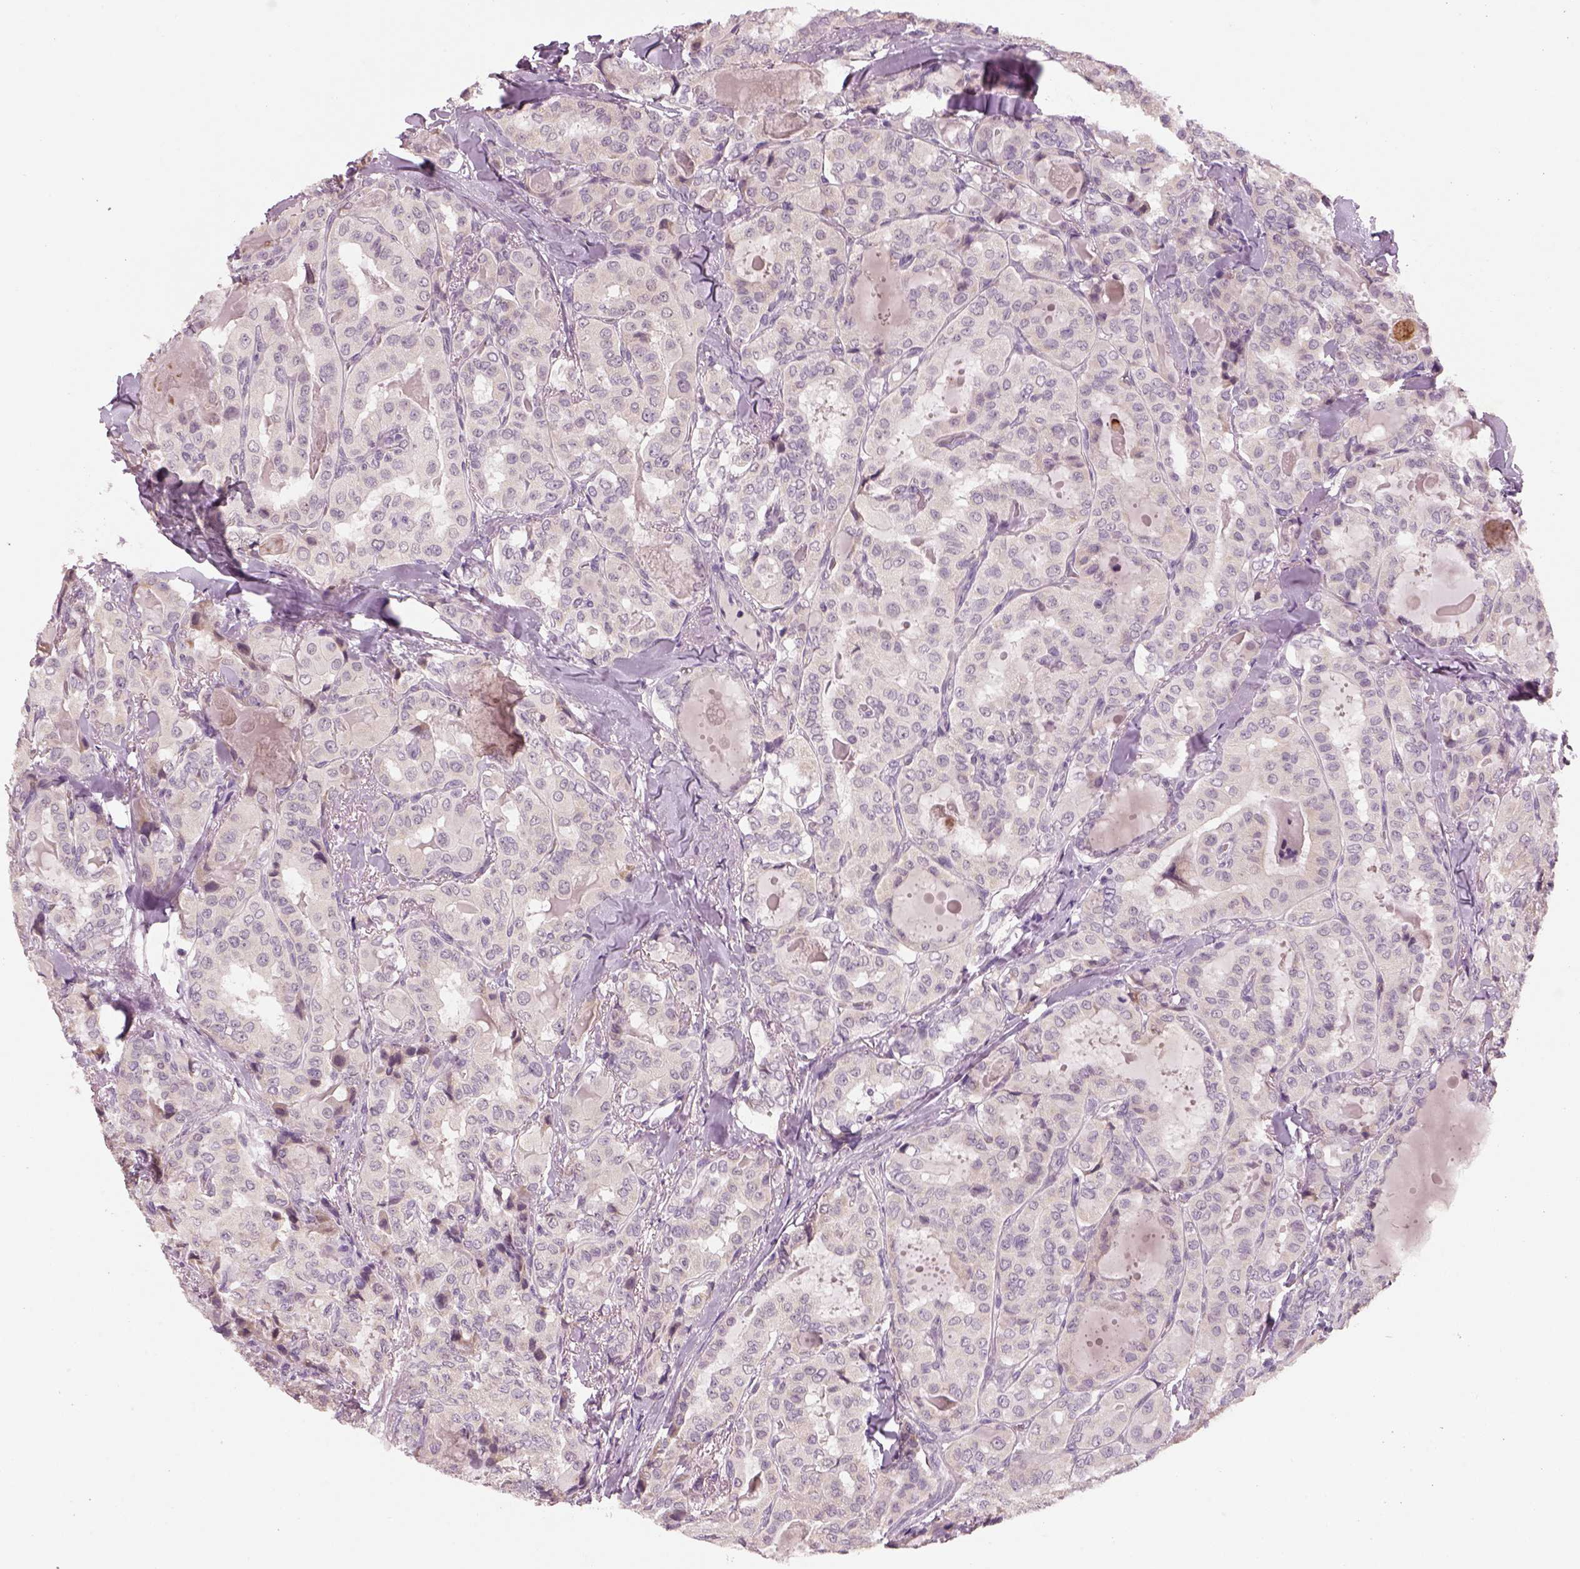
{"staining": {"intensity": "negative", "quantity": "none", "location": "none"}, "tissue": "thyroid cancer", "cell_type": "Tumor cells", "image_type": "cancer", "snomed": [{"axis": "morphology", "description": "Papillary adenocarcinoma, NOS"}, {"axis": "topography", "description": "Thyroid gland"}], "caption": "The histopathology image demonstrates no staining of tumor cells in thyroid cancer (papillary adenocarcinoma).", "gene": "GDNF", "patient": {"sex": "female", "age": 41}}